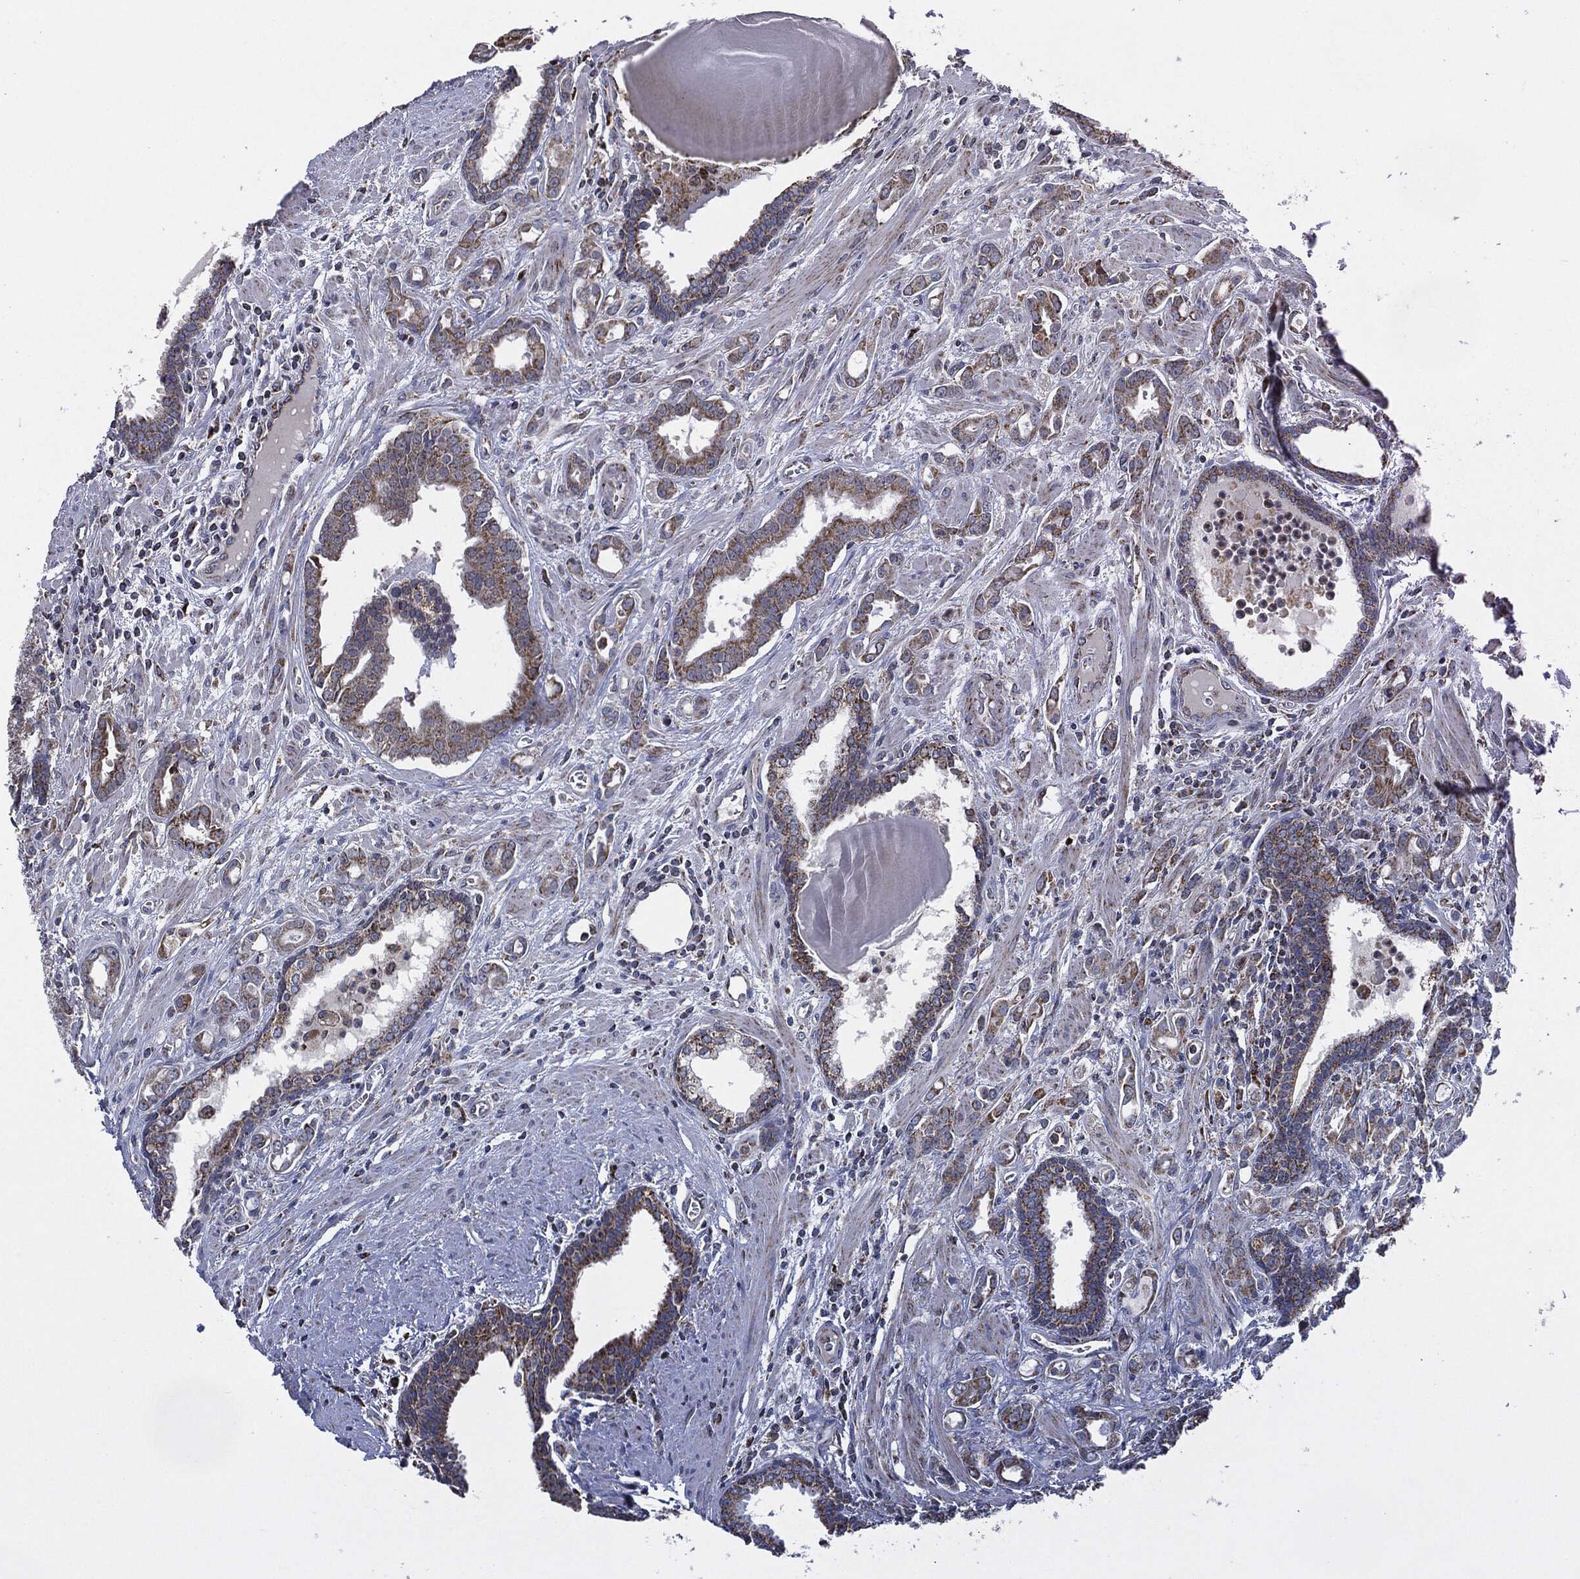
{"staining": {"intensity": "moderate", "quantity": "25%-75%", "location": "cytoplasmic/membranous"}, "tissue": "prostate cancer", "cell_type": "Tumor cells", "image_type": "cancer", "snomed": [{"axis": "morphology", "description": "Adenocarcinoma, NOS"}, {"axis": "topography", "description": "Prostate"}], "caption": "High-power microscopy captured an IHC image of prostate adenocarcinoma, revealing moderate cytoplasmic/membranous staining in about 25%-75% of tumor cells.", "gene": "NDUFV2", "patient": {"sex": "male", "age": 57}}